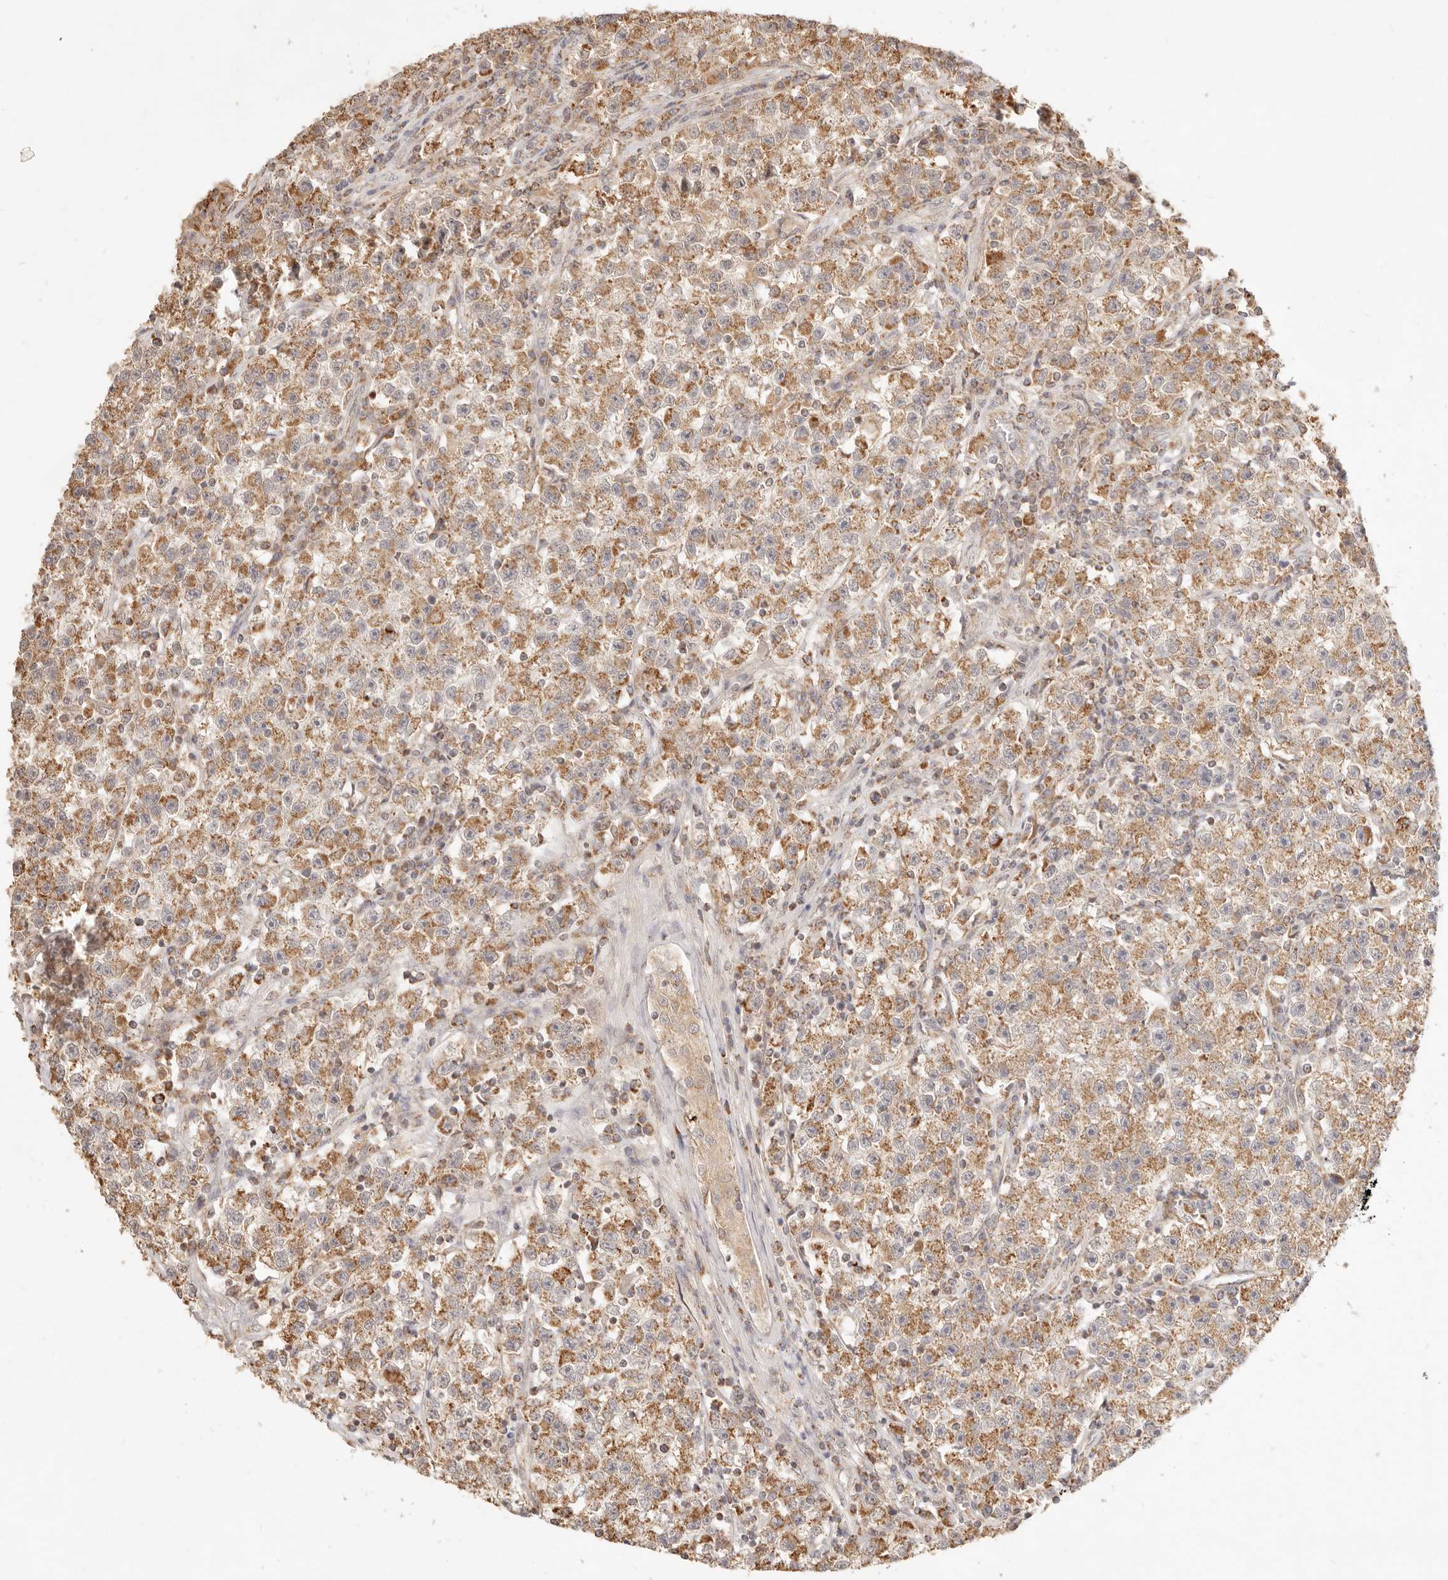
{"staining": {"intensity": "moderate", "quantity": ">75%", "location": "cytoplasmic/membranous"}, "tissue": "testis cancer", "cell_type": "Tumor cells", "image_type": "cancer", "snomed": [{"axis": "morphology", "description": "Seminoma, NOS"}, {"axis": "topography", "description": "Testis"}], "caption": "Immunohistochemical staining of human seminoma (testis) demonstrates medium levels of moderate cytoplasmic/membranous protein expression in approximately >75% of tumor cells.", "gene": "CPLANE2", "patient": {"sex": "male", "age": 22}}